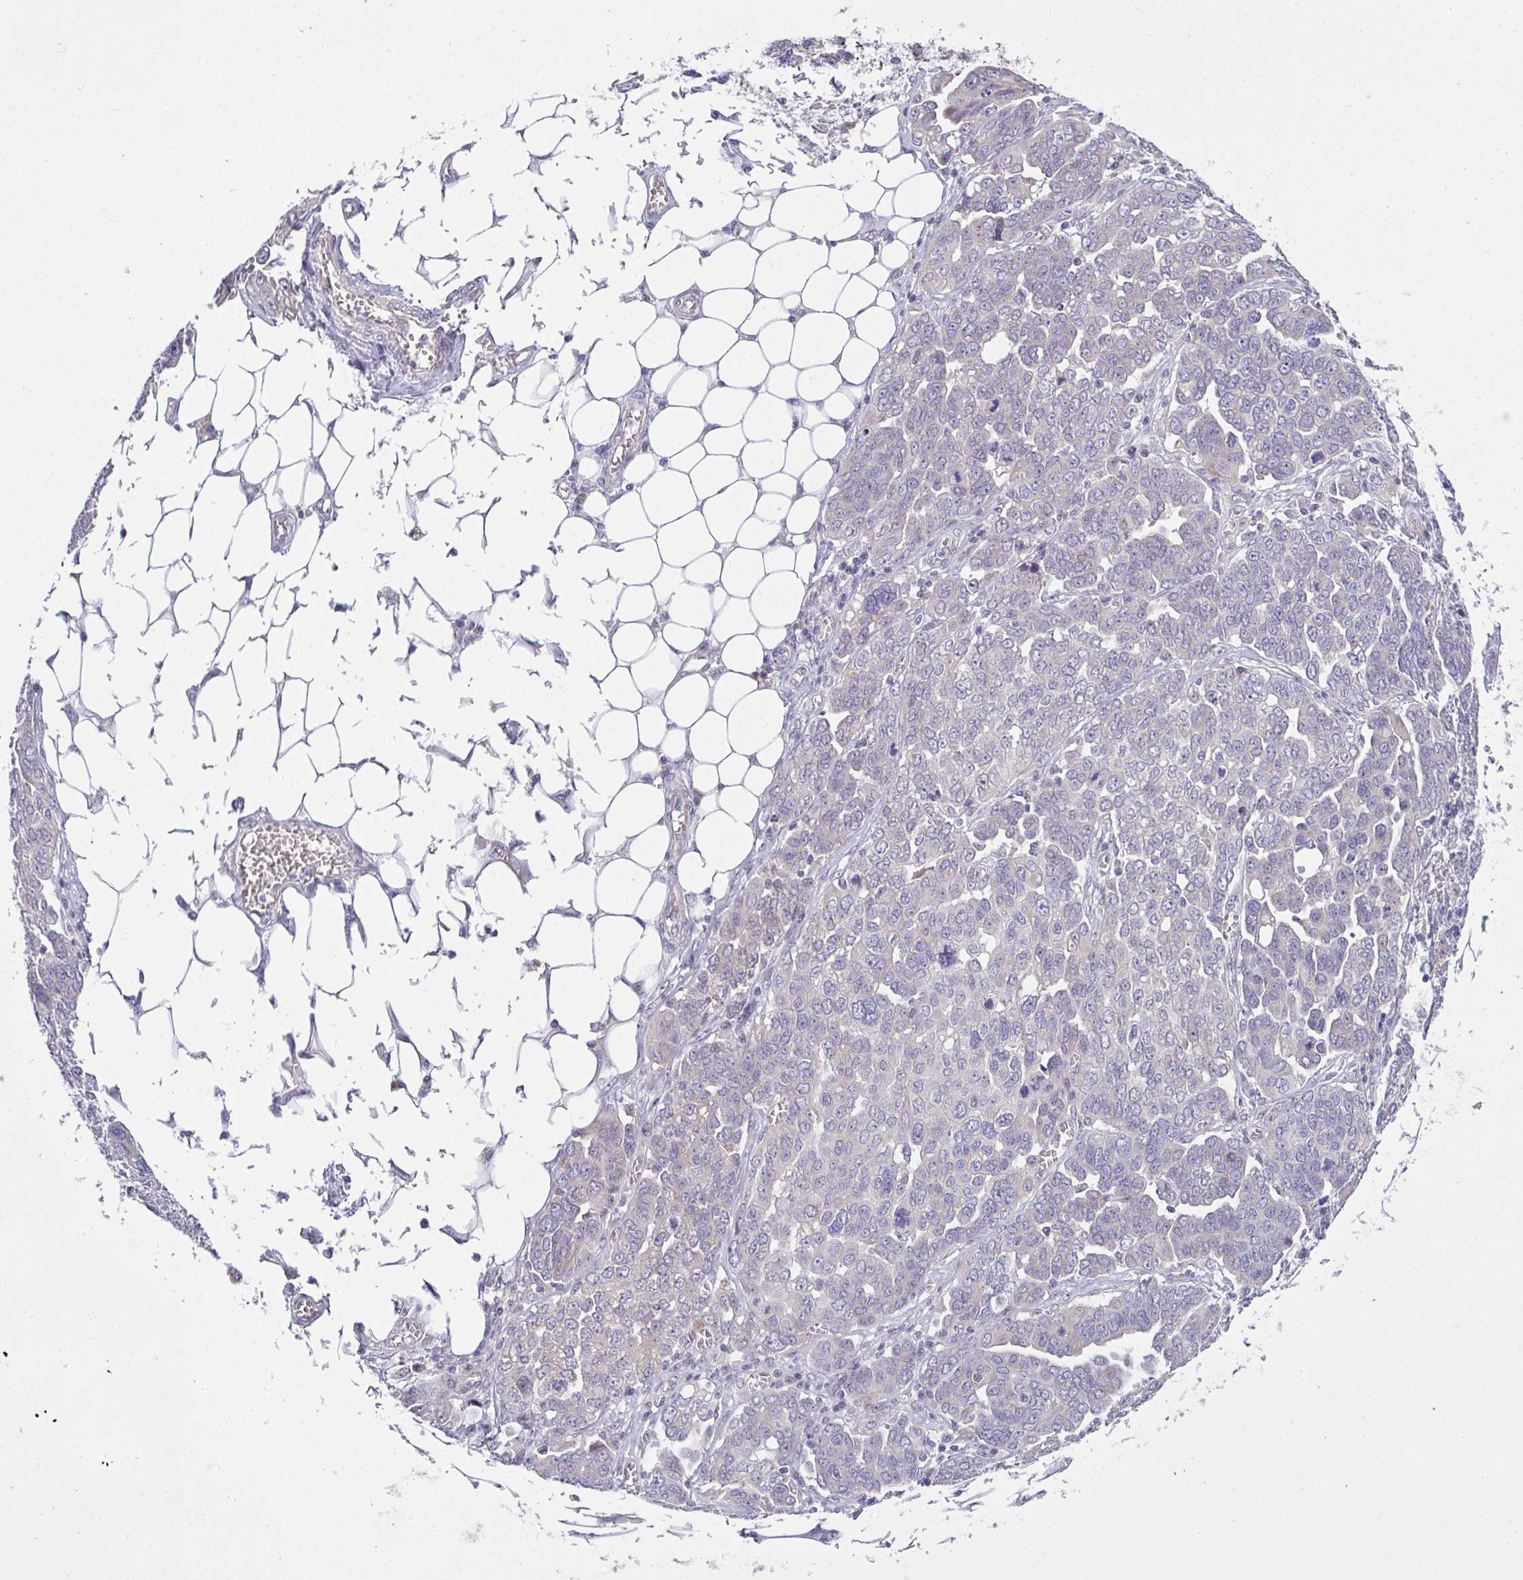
{"staining": {"intensity": "negative", "quantity": "none", "location": "none"}, "tissue": "ovarian cancer", "cell_type": "Tumor cells", "image_type": "cancer", "snomed": [{"axis": "morphology", "description": "Cystadenocarcinoma, serous, NOS"}, {"axis": "topography", "description": "Ovary"}], "caption": "This is an IHC image of human ovarian cancer (serous cystadenocarcinoma). There is no staining in tumor cells.", "gene": "NT5C1A", "patient": {"sex": "female", "age": 59}}